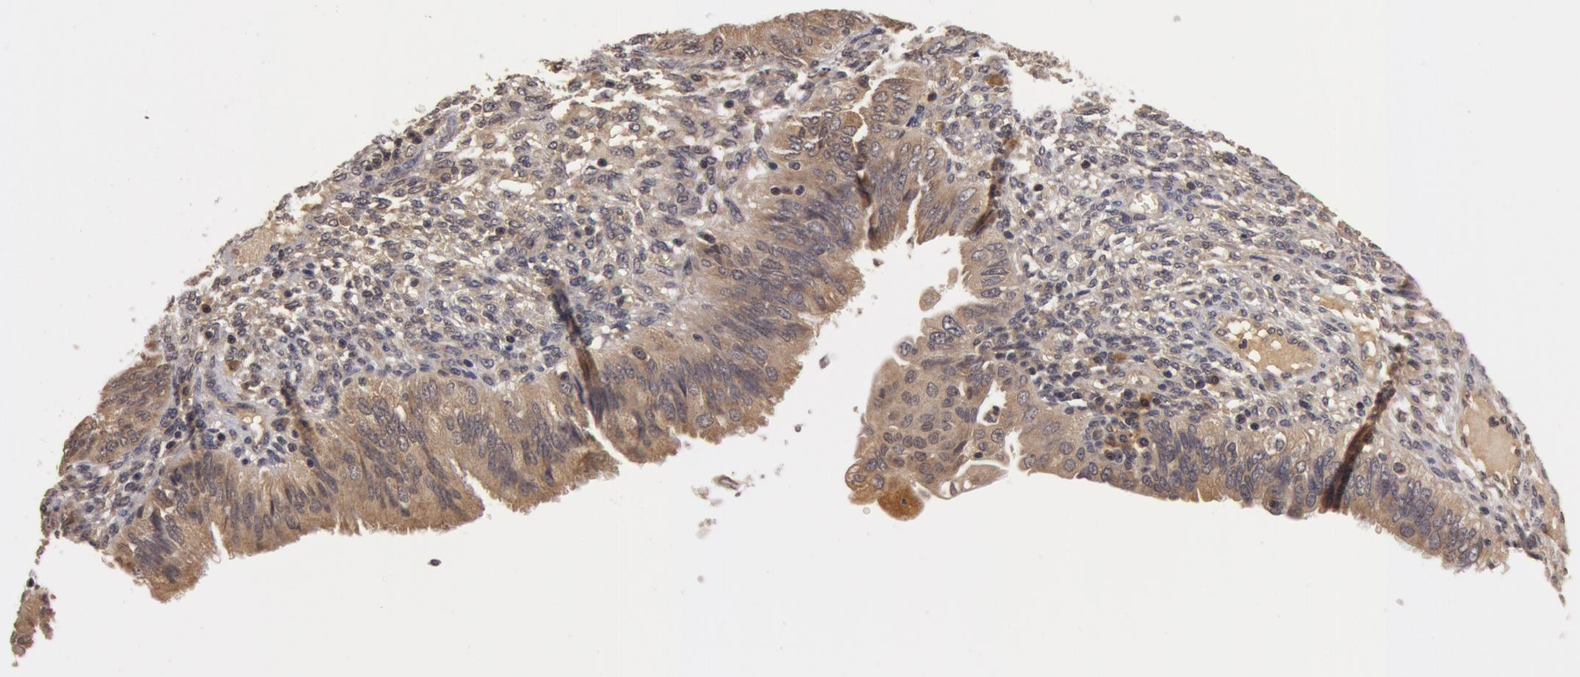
{"staining": {"intensity": "weak", "quantity": ">75%", "location": "cytoplasmic/membranous"}, "tissue": "endometrial cancer", "cell_type": "Tumor cells", "image_type": "cancer", "snomed": [{"axis": "morphology", "description": "Adenocarcinoma, NOS"}, {"axis": "topography", "description": "Endometrium"}], "caption": "Protein expression analysis of adenocarcinoma (endometrial) reveals weak cytoplasmic/membranous positivity in approximately >75% of tumor cells.", "gene": "BCHE", "patient": {"sex": "female", "age": 51}}